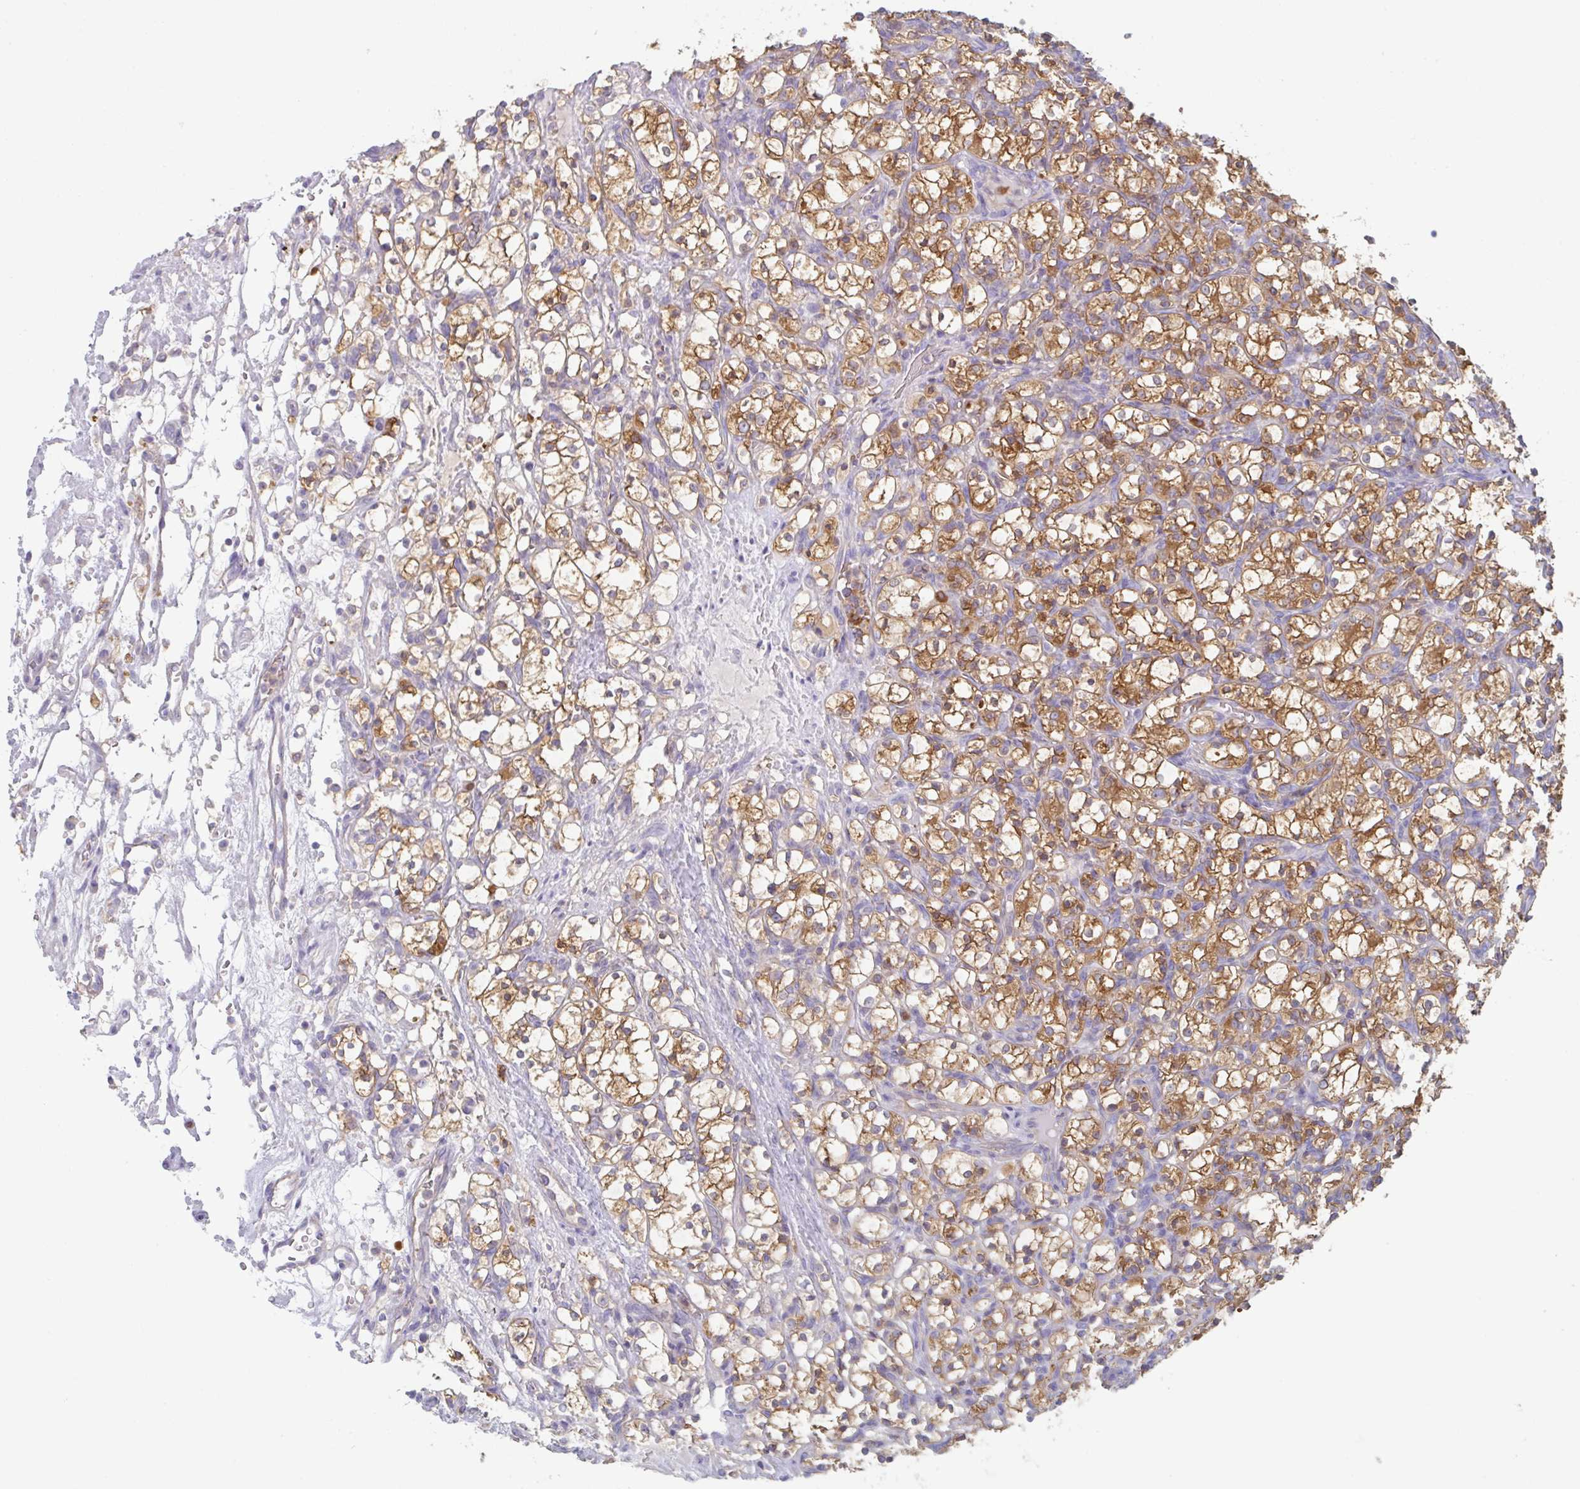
{"staining": {"intensity": "moderate", "quantity": ">75%", "location": "cytoplasmic/membranous"}, "tissue": "renal cancer", "cell_type": "Tumor cells", "image_type": "cancer", "snomed": [{"axis": "morphology", "description": "Adenocarcinoma, NOS"}, {"axis": "topography", "description": "Kidney"}], "caption": "Tumor cells display medium levels of moderate cytoplasmic/membranous positivity in approximately >75% of cells in human renal cancer (adenocarcinoma).", "gene": "AMPD2", "patient": {"sex": "female", "age": 69}}